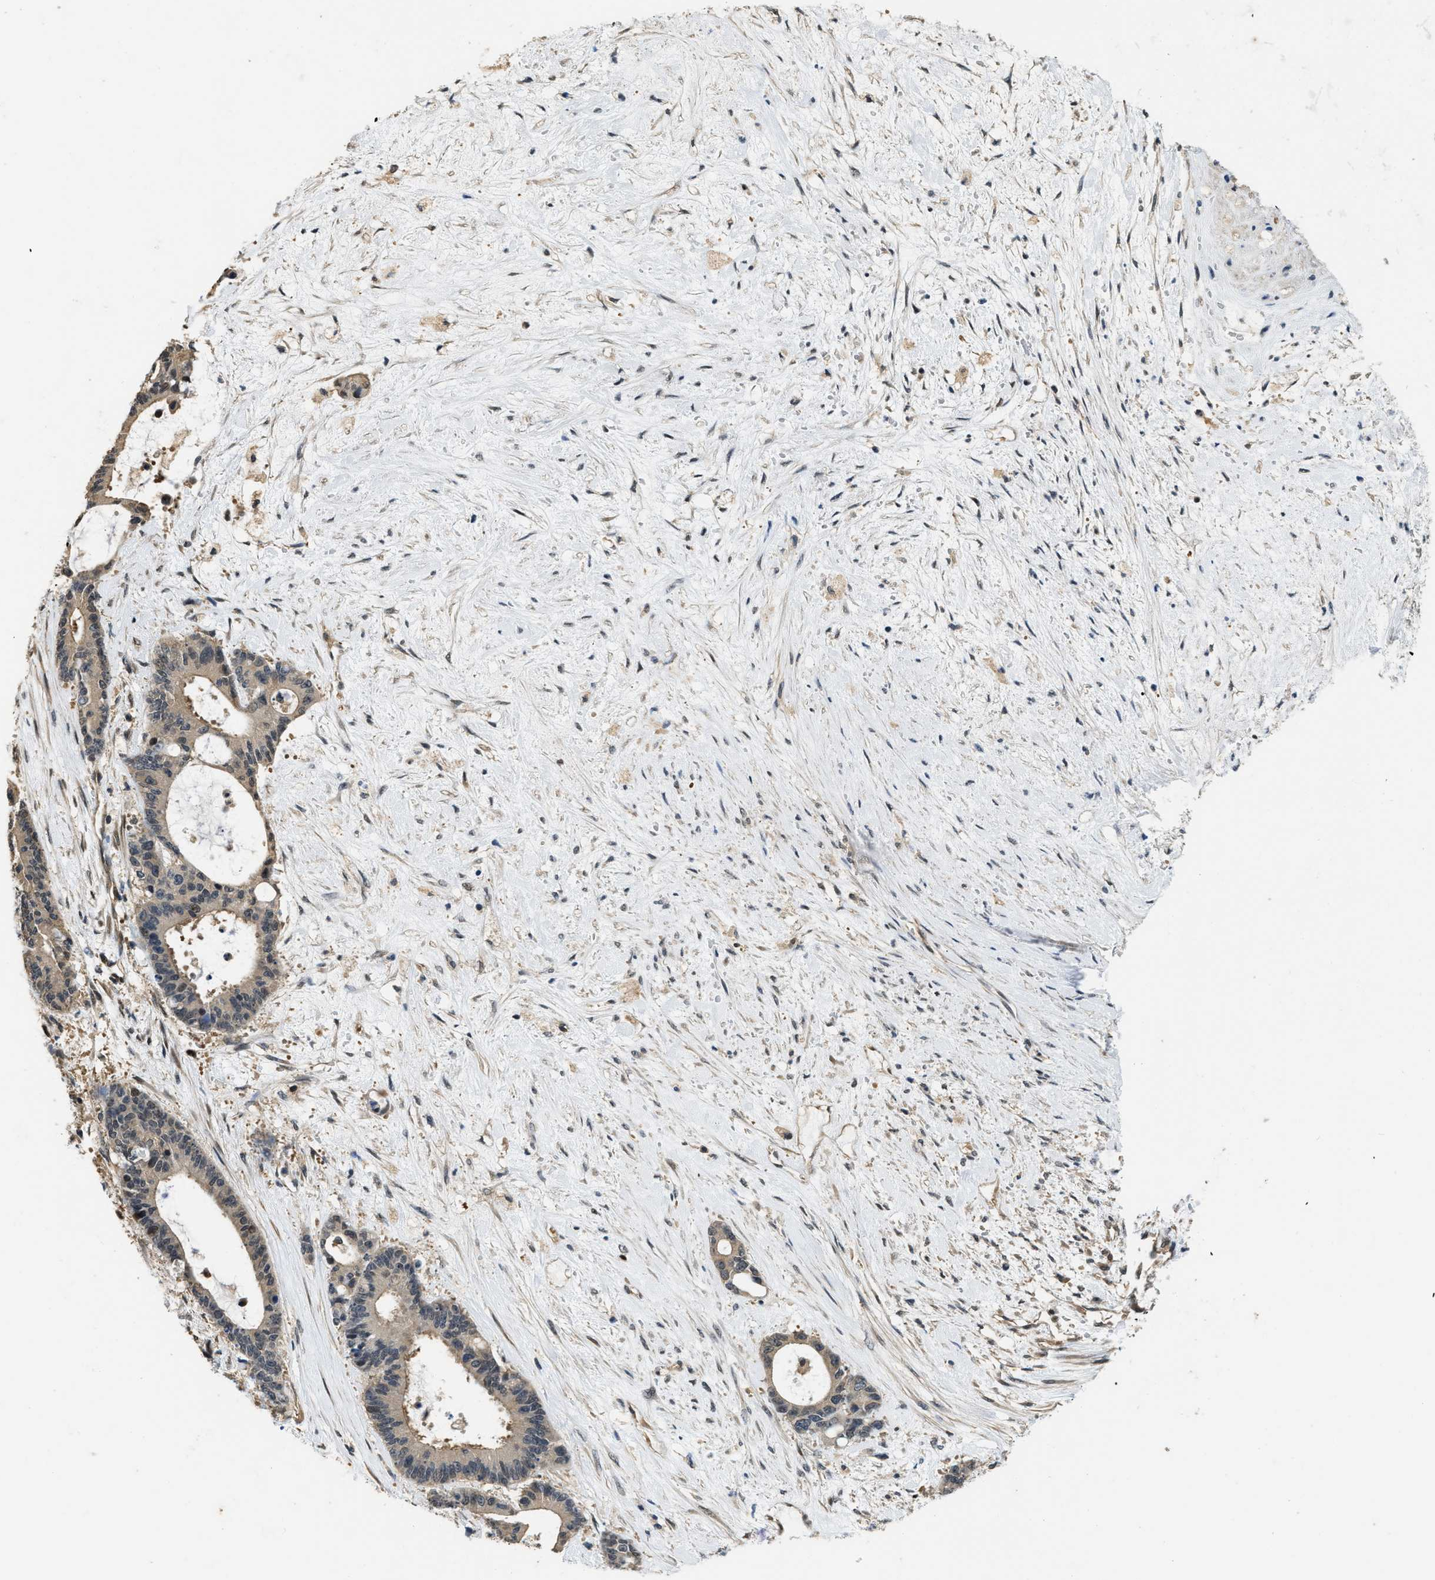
{"staining": {"intensity": "weak", "quantity": "25%-75%", "location": "cytoplasmic/membranous"}, "tissue": "liver cancer", "cell_type": "Tumor cells", "image_type": "cancer", "snomed": [{"axis": "morphology", "description": "Normal tissue, NOS"}, {"axis": "morphology", "description": "Cholangiocarcinoma"}, {"axis": "topography", "description": "Liver"}, {"axis": "topography", "description": "Peripheral nerve tissue"}], "caption": "The image reveals a brown stain indicating the presence of a protein in the cytoplasmic/membranous of tumor cells in liver cancer (cholangiocarcinoma). (Stains: DAB in brown, nuclei in blue, Microscopy: brightfield microscopy at high magnification).", "gene": "TES", "patient": {"sex": "female", "age": 73}}